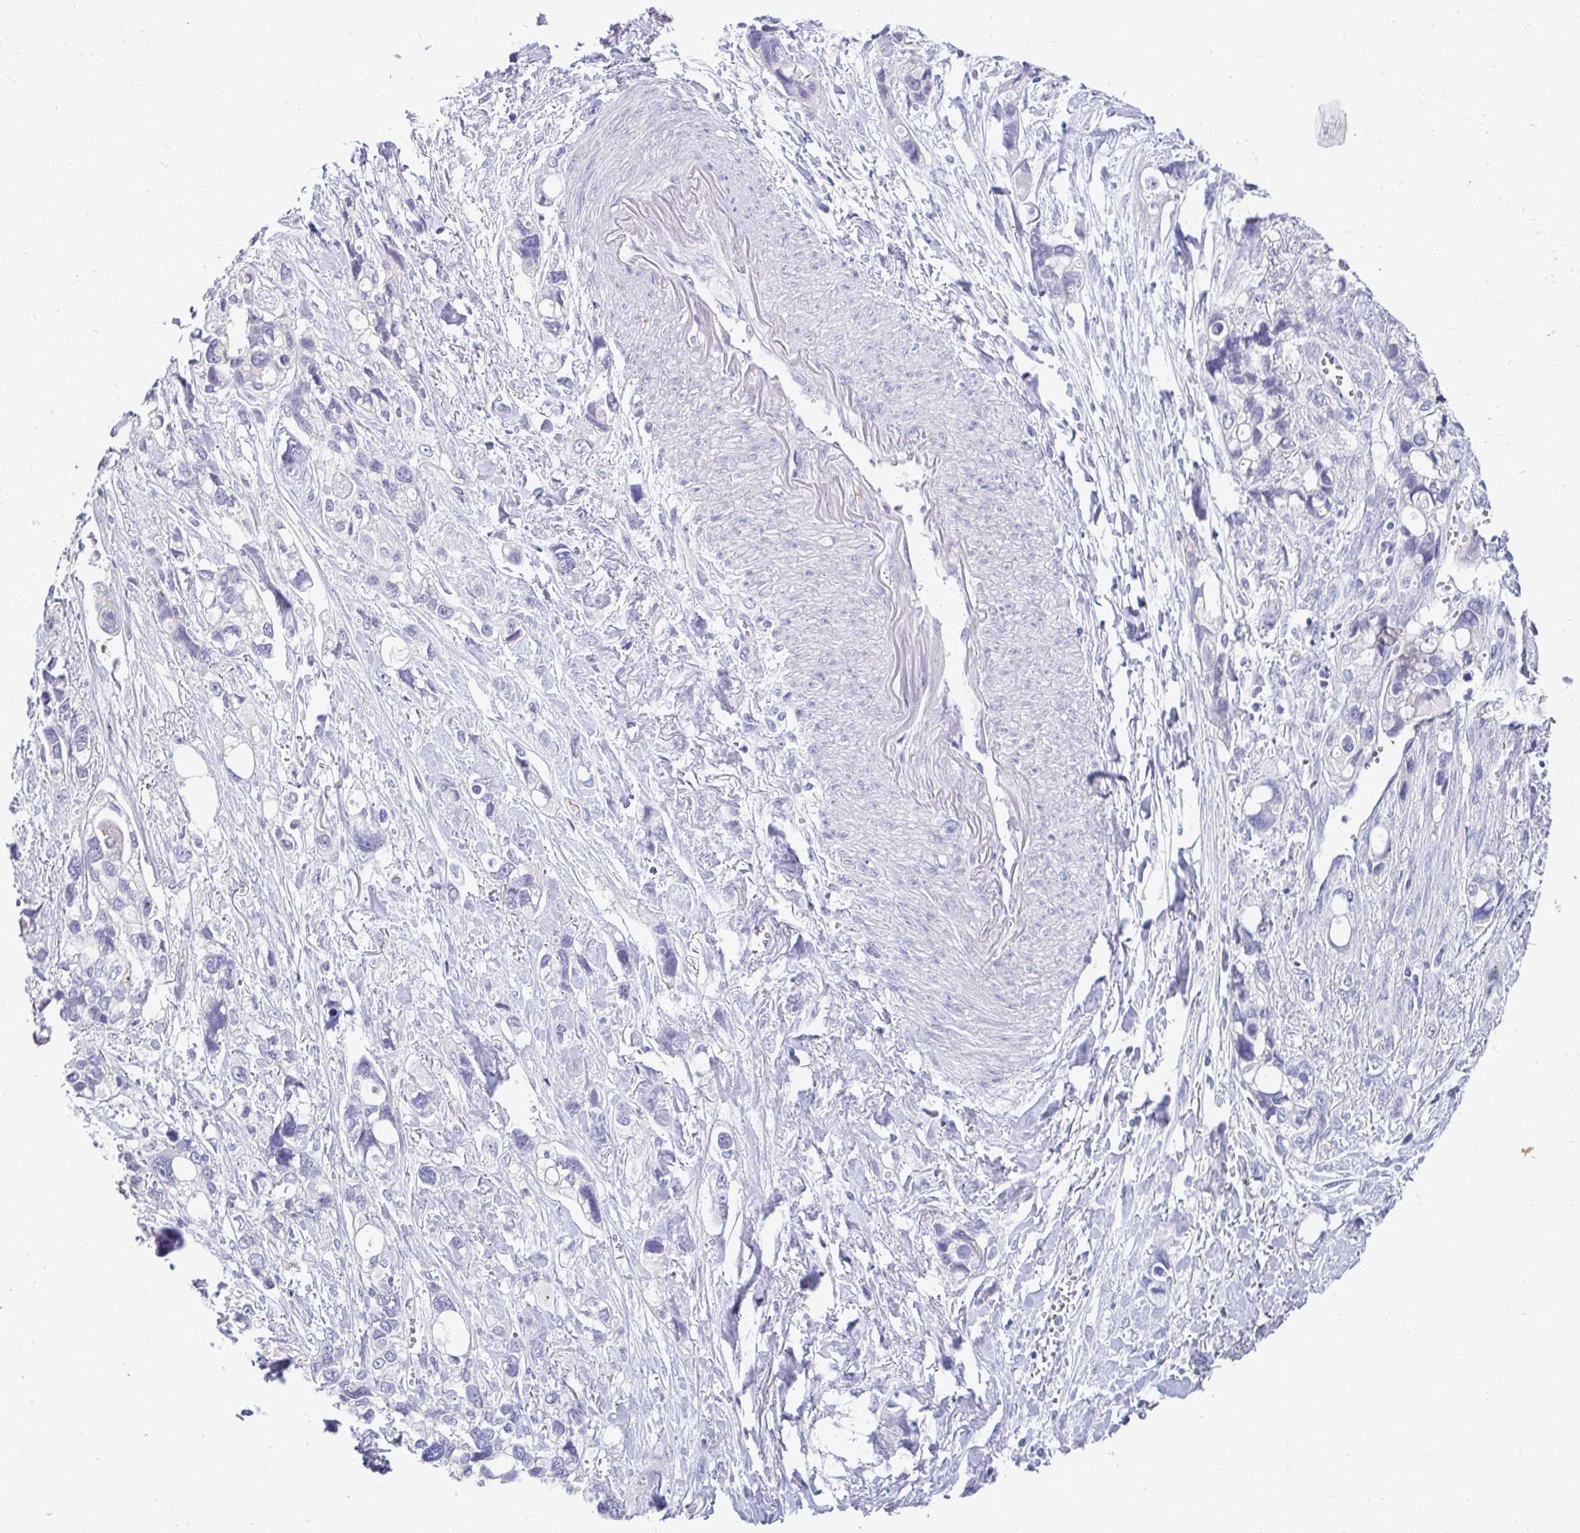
{"staining": {"intensity": "negative", "quantity": "none", "location": "none"}, "tissue": "stomach cancer", "cell_type": "Tumor cells", "image_type": "cancer", "snomed": [{"axis": "morphology", "description": "Adenocarcinoma, NOS"}, {"axis": "topography", "description": "Stomach, upper"}], "caption": "A high-resolution photomicrograph shows immunohistochemistry staining of stomach cancer, which shows no significant positivity in tumor cells.", "gene": "INTS5", "patient": {"sex": "female", "age": 81}}